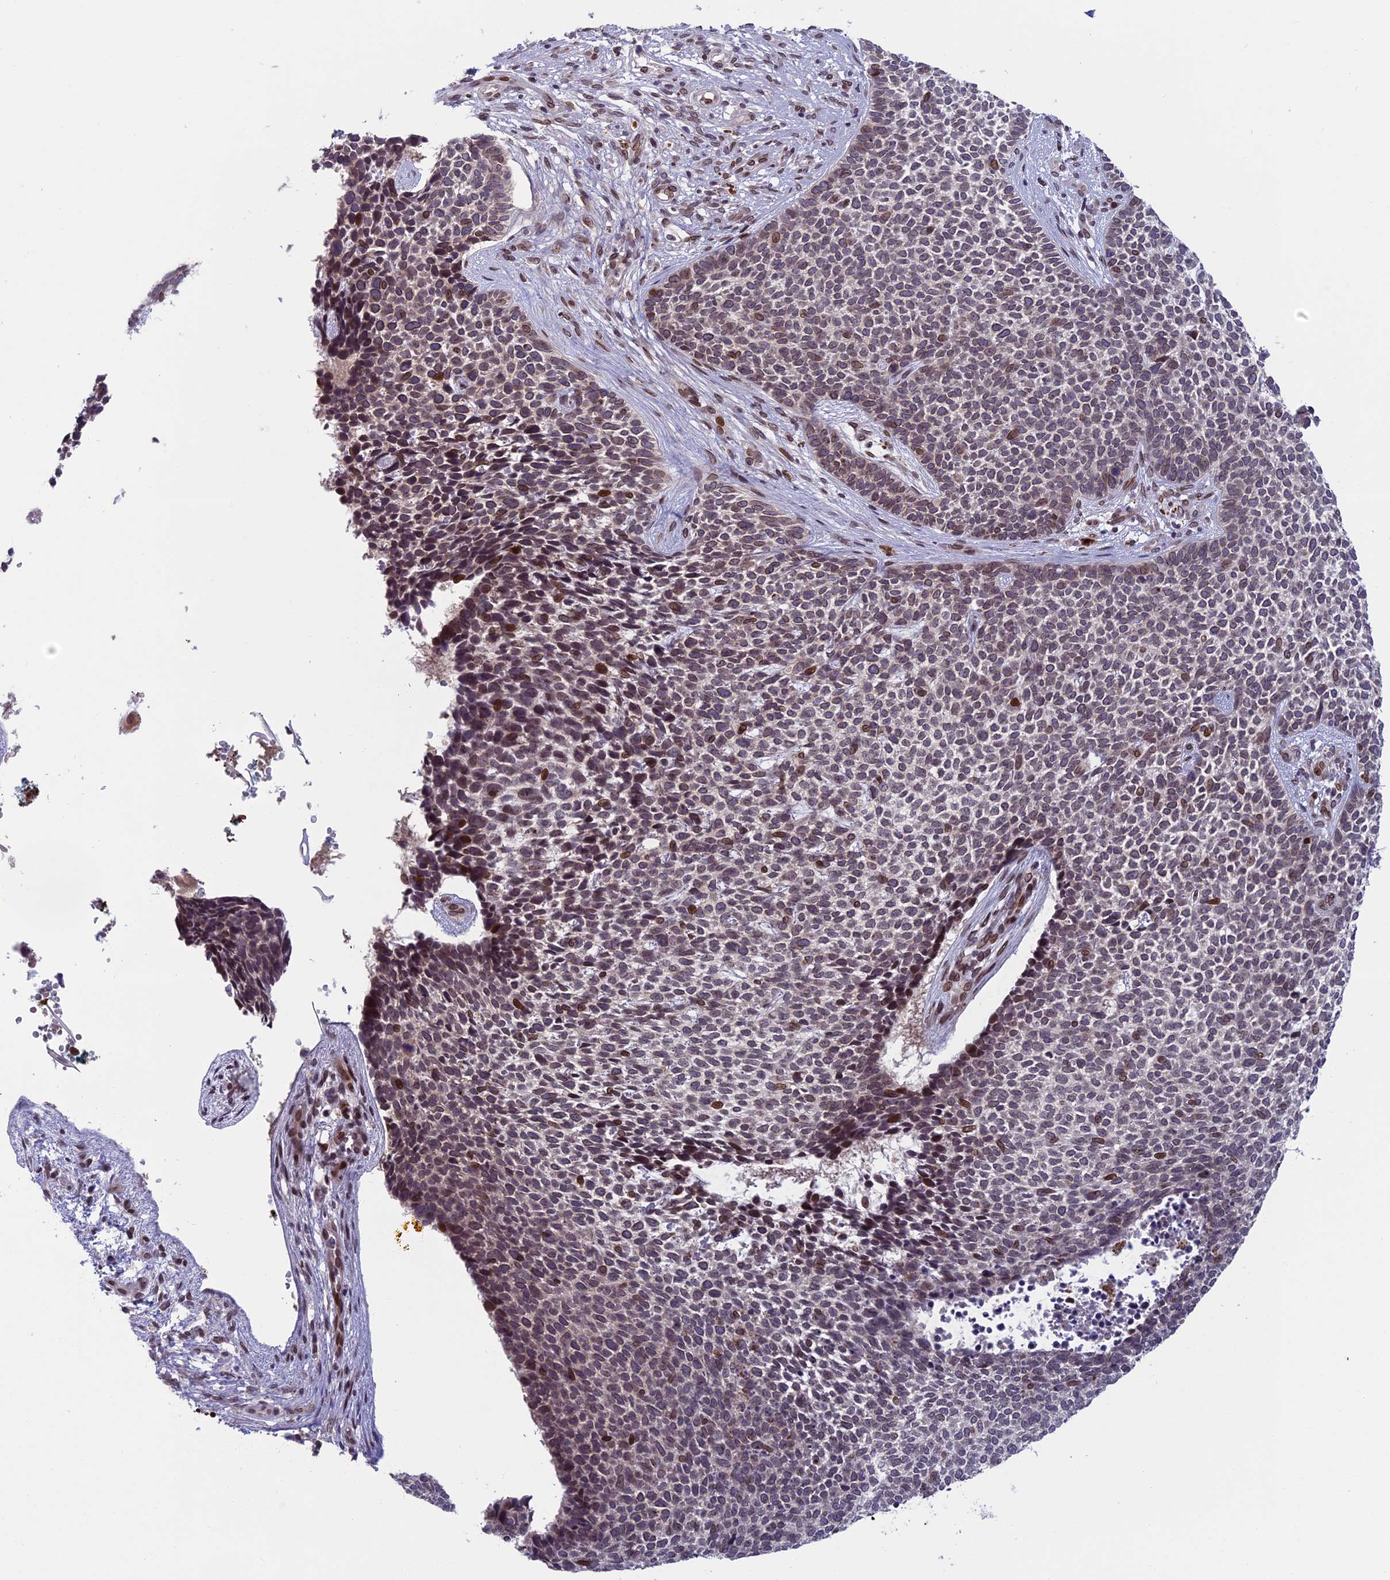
{"staining": {"intensity": "moderate", "quantity": "25%-75%", "location": "nuclear"}, "tissue": "skin cancer", "cell_type": "Tumor cells", "image_type": "cancer", "snomed": [{"axis": "morphology", "description": "Basal cell carcinoma"}, {"axis": "topography", "description": "Skin"}], "caption": "Moderate nuclear expression is appreciated in approximately 25%-75% of tumor cells in skin cancer (basal cell carcinoma).", "gene": "GPSM1", "patient": {"sex": "female", "age": 84}}